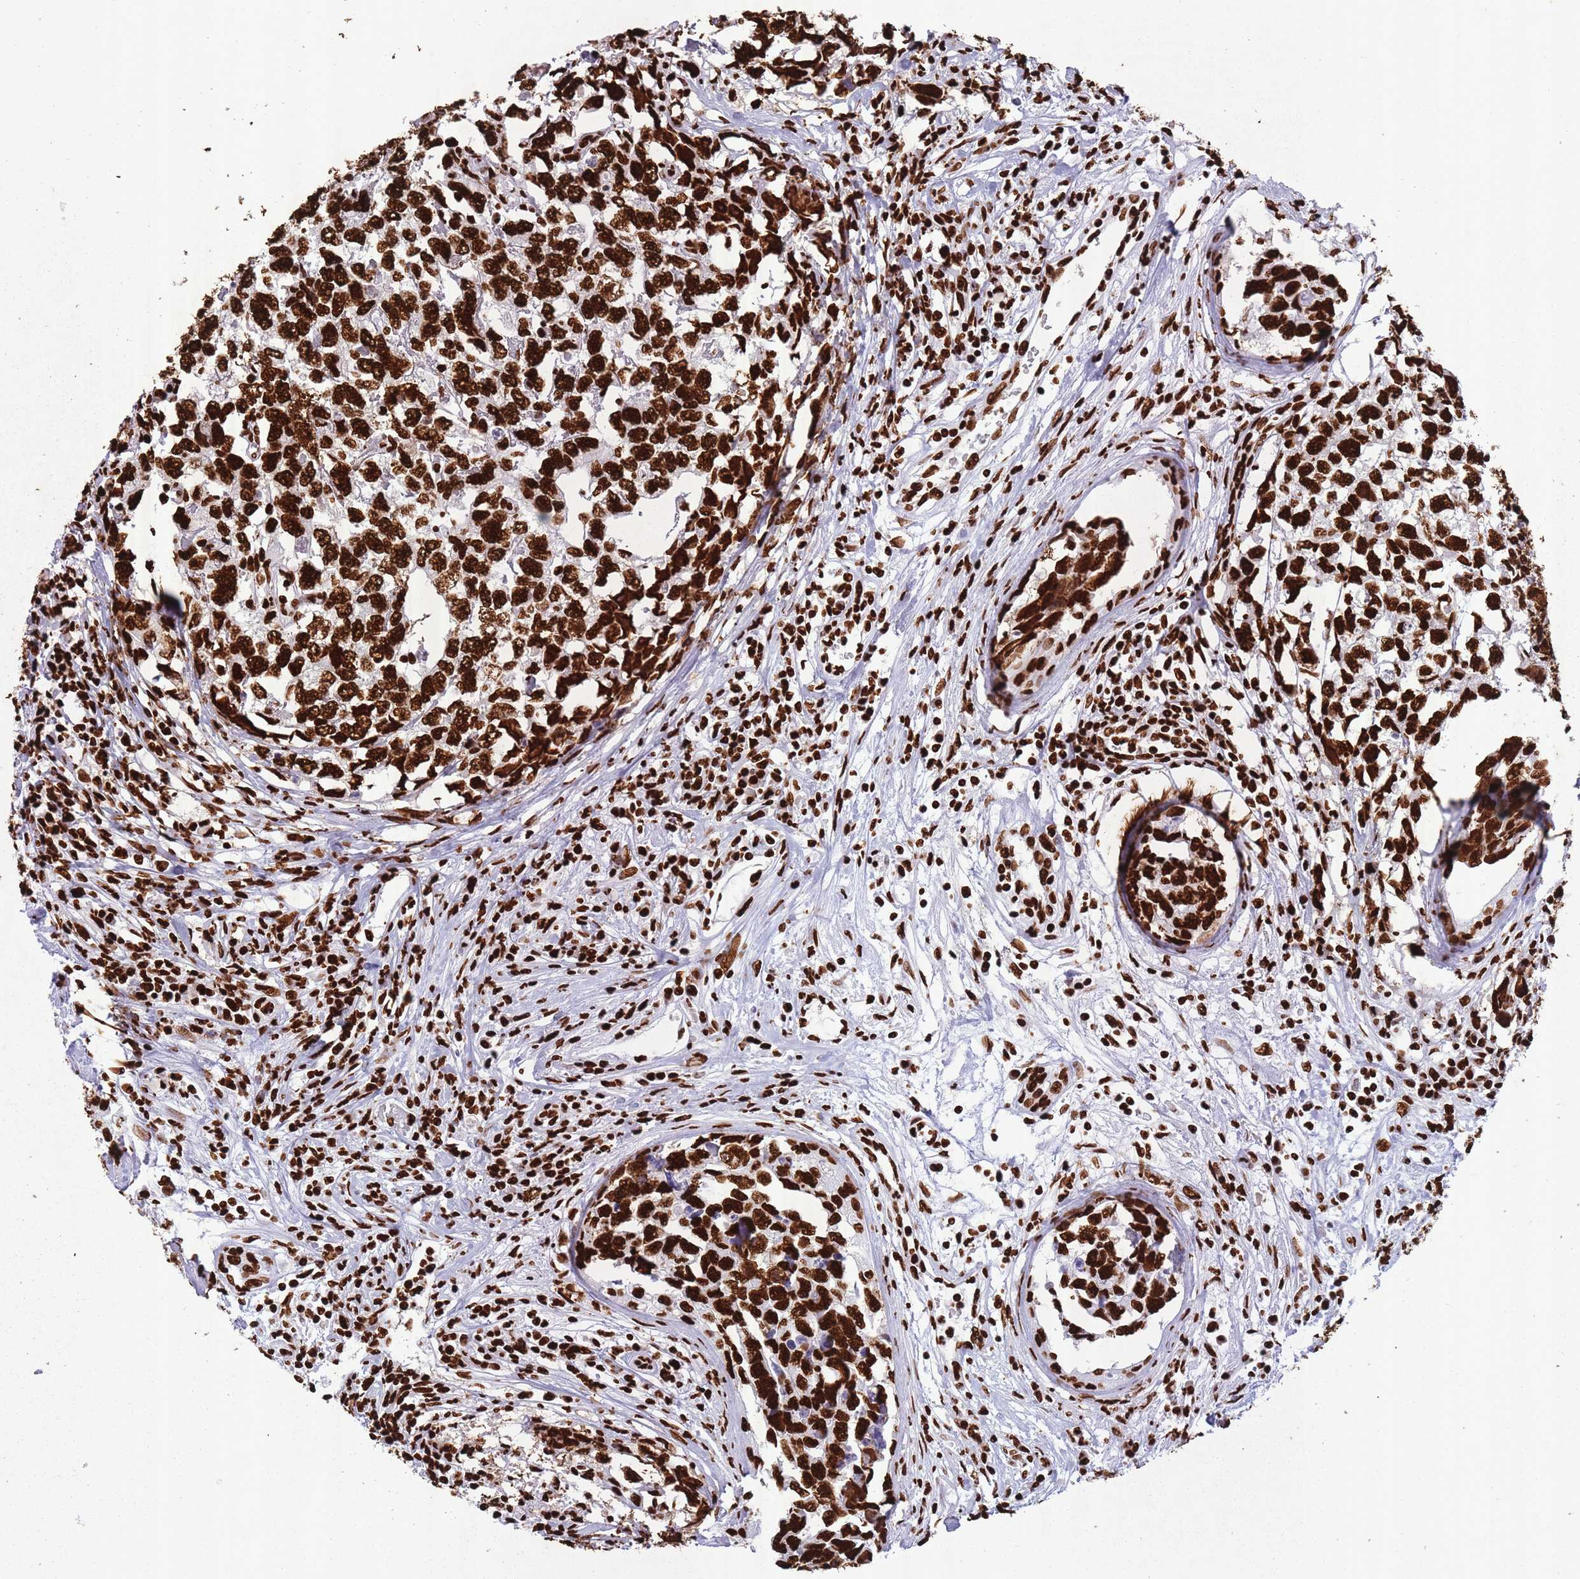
{"staining": {"intensity": "strong", "quantity": ">75%", "location": "nuclear"}, "tissue": "testis cancer", "cell_type": "Tumor cells", "image_type": "cancer", "snomed": [{"axis": "morphology", "description": "Carcinoma, Embryonal, NOS"}, {"axis": "topography", "description": "Testis"}], "caption": "Strong nuclear protein staining is appreciated in about >75% of tumor cells in embryonal carcinoma (testis).", "gene": "HNRNPUL1", "patient": {"sex": "male", "age": 22}}